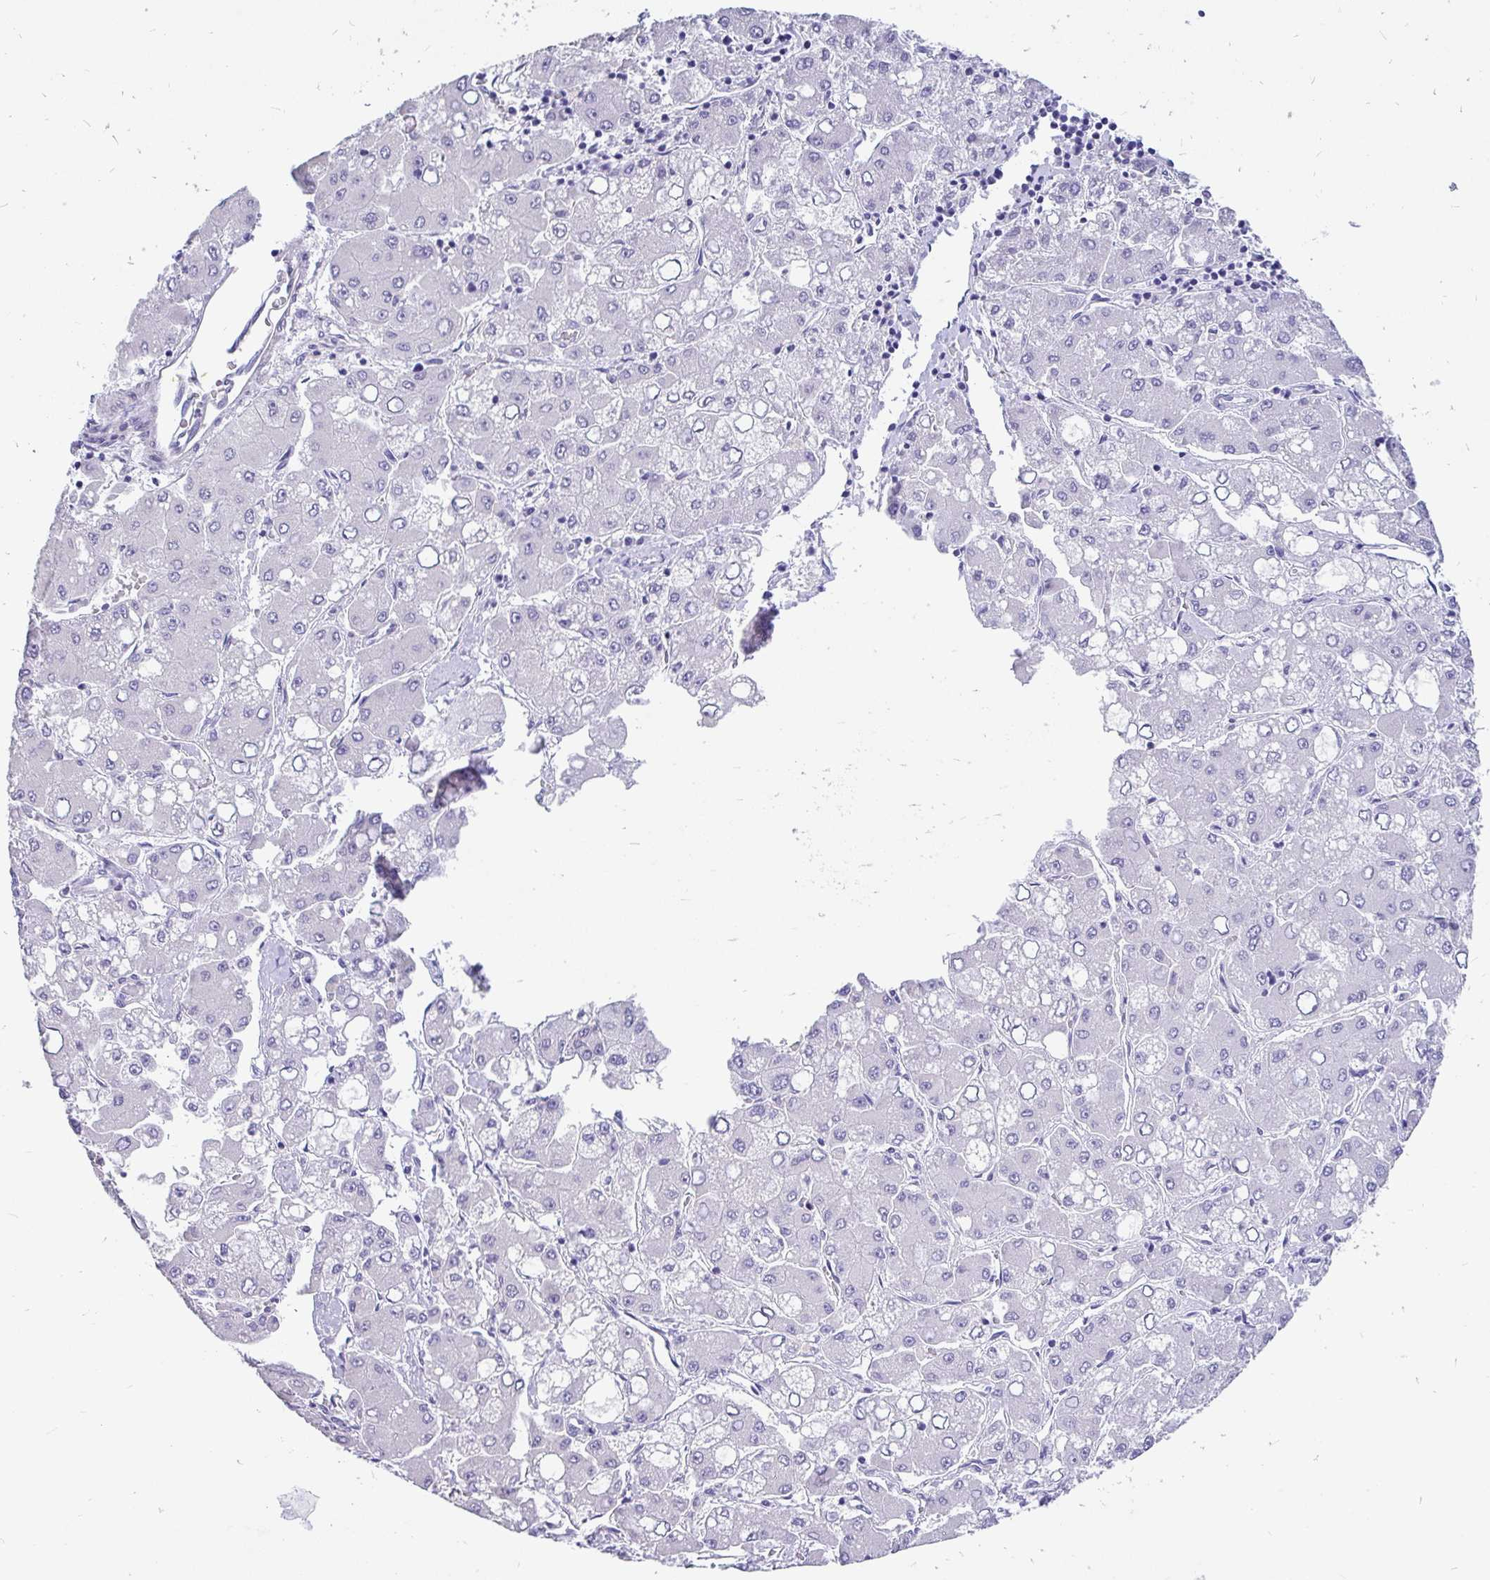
{"staining": {"intensity": "moderate", "quantity": "<25%", "location": "cytoplasmic/membranous"}, "tissue": "liver cancer", "cell_type": "Tumor cells", "image_type": "cancer", "snomed": [{"axis": "morphology", "description": "Carcinoma, Hepatocellular, NOS"}, {"axis": "topography", "description": "Liver"}], "caption": "DAB (3,3'-diaminobenzidine) immunohistochemical staining of liver cancer (hepatocellular carcinoma) displays moderate cytoplasmic/membranous protein positivity in approximately <25% of tumor cells.", "gene": "INTS5", "patient": {"sex": "male", "age": 40}}